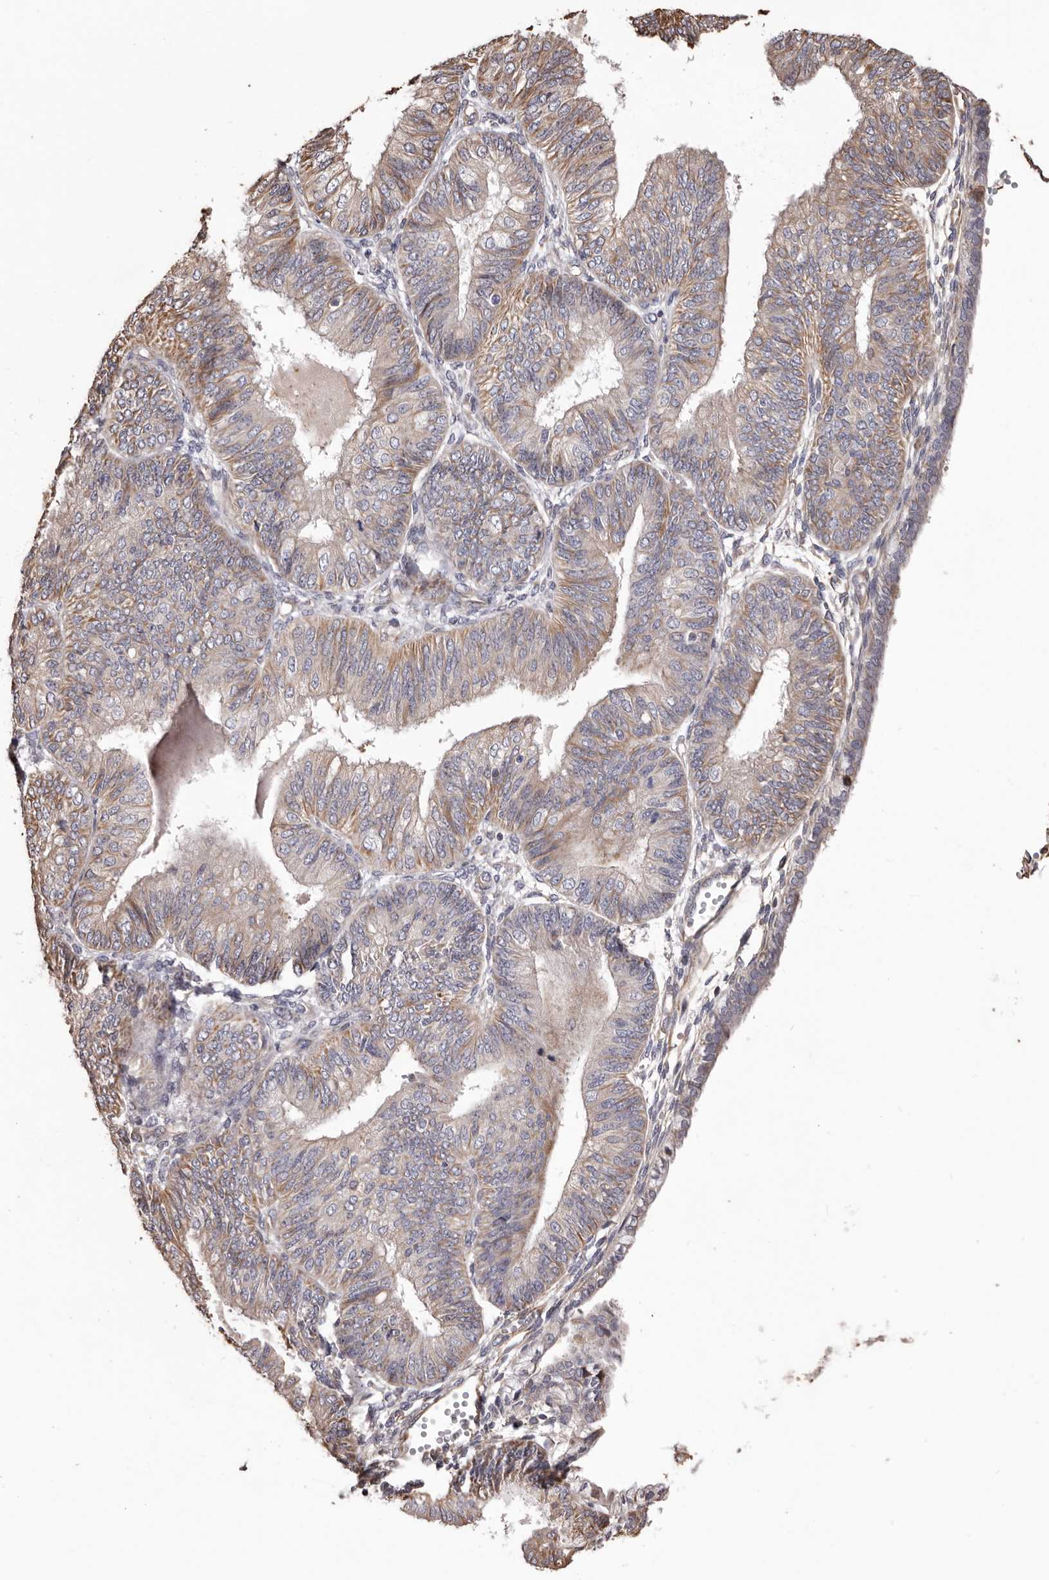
{"staining": {"intensity": "moderate", "quantity": "25%-75%", "location": "cytoplasmic/membranous"}, "tissue": "endometrial cancer", "cell_type": "Tumor cells", "image_type": "cancer", "snomed": [{"axis": "morphology", "description": "Adenocarcinoma, NOS"}, {"axis": "topography", "description": "Endometrium"}], "caption": "Endometrial cancer stained for a protein (brown) exhibits moderate cytoplasmic/membranous positive positivity in about 25%-75% of tumor cells.", "gene": "CEP104", "patient": {"sex": "female", "age": 58}}